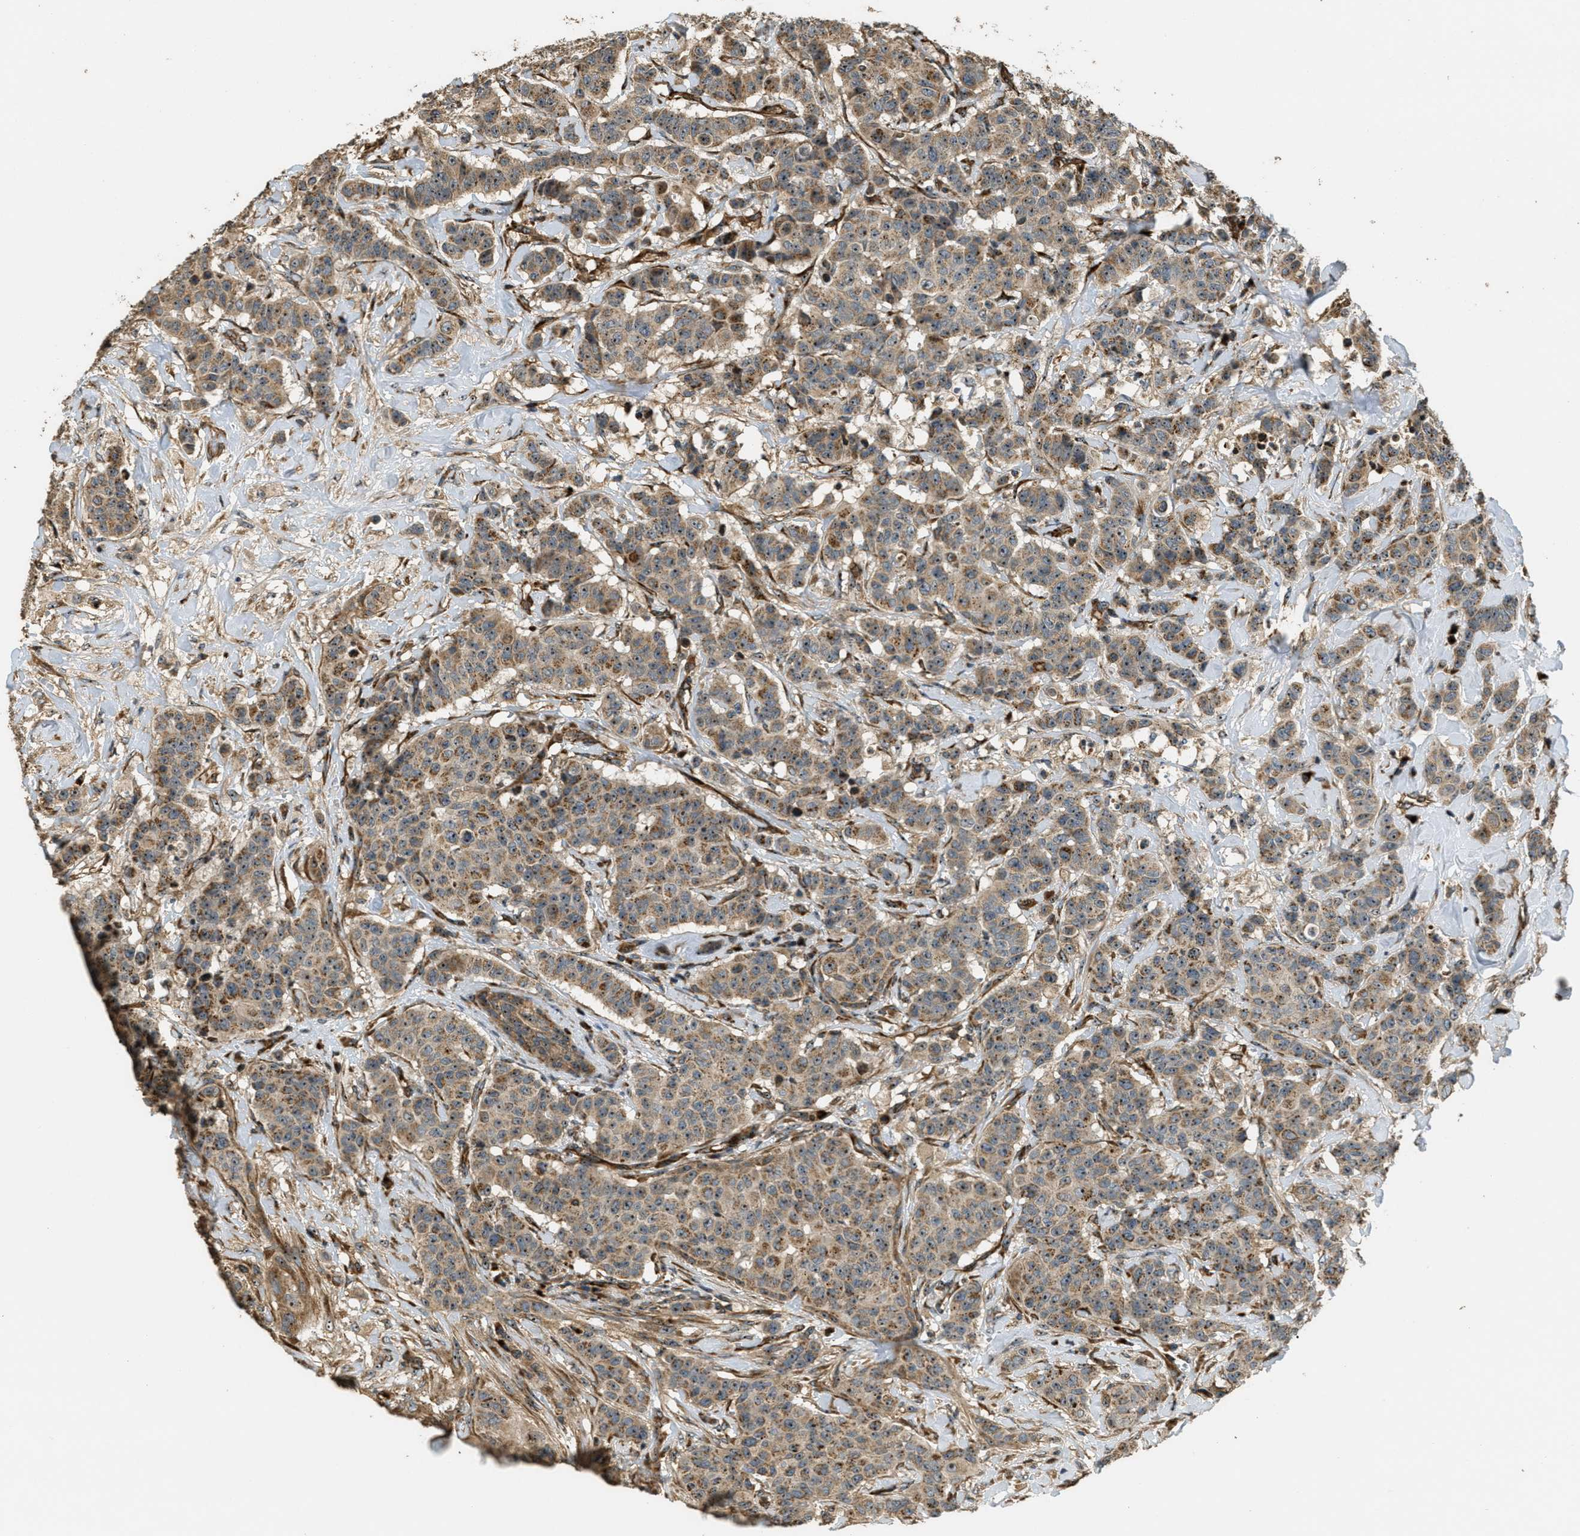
{"staining": {"intensity": "moderate", "quantity": ">75%", "location": "cytoplasmic/membranous,nuclear"}, "tissue": "breast cancer", "cell_type": "Tumor cells", "image_type": "cancer", "snomed": [{"axis": "morphology", "description": "Normal tissue, NOS"}, {"axis": "morphology", "description": "Duct carcinoma"}, {"axis": "topography", "description": "Breast"}], "caption": "Tumor cells display medium levels of moderate cytoplasmic/membranous and nuclear expression in about >75% of cells in breast invasive ductal carcinoma. (IHC, brightfield microscopy, high magnification).", "gene": "LRP12", "patient": {"sex": "female", "age": 40}}